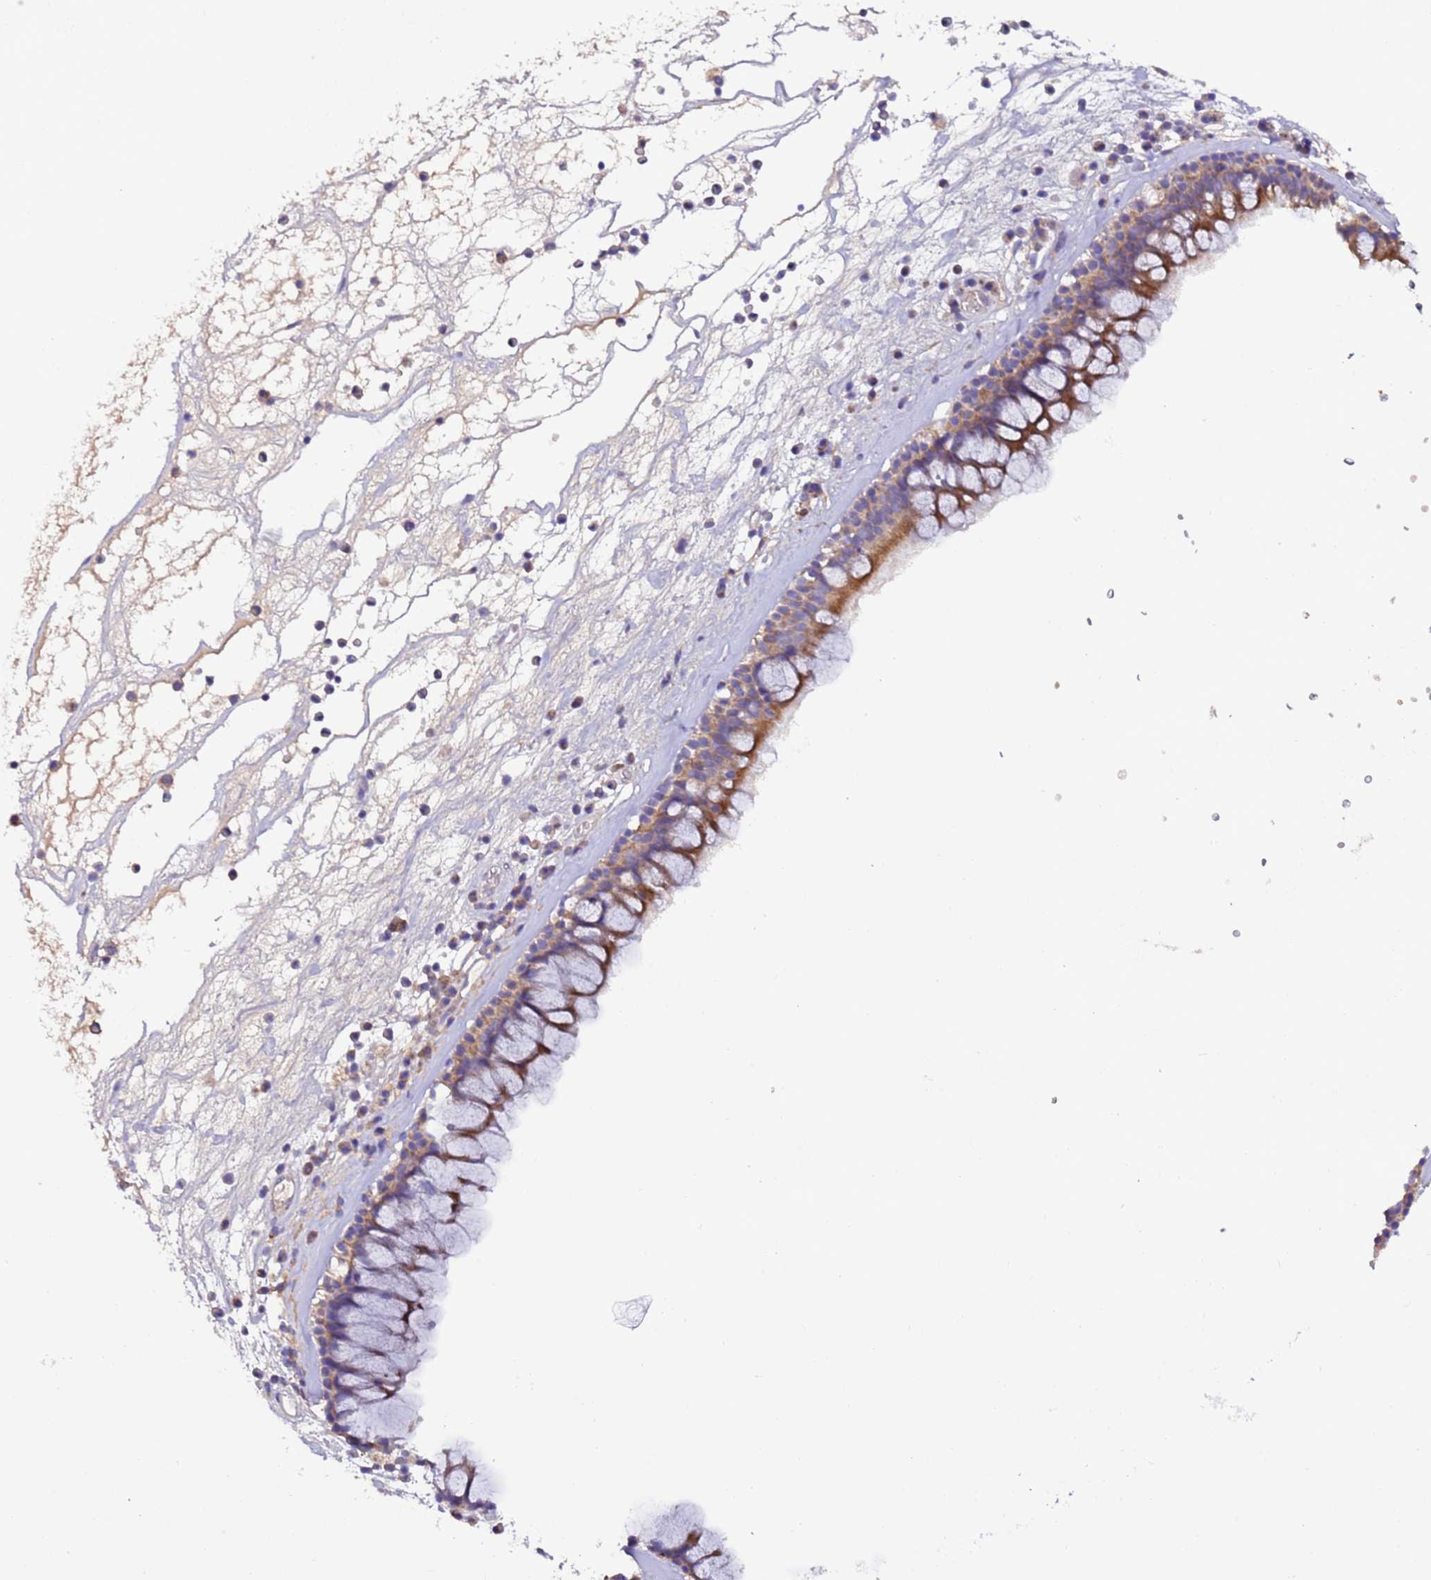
{"staining": {"intensity": "moderate", "quantity": "25%-75%", "location": "cytoplasmic/membranous"}, "tissue": "nasopharynx", "cell_type": "Respiratory epithelial cells", "image_type": "normal", "snomed": [{"axis": "morphology", "description": "Normal tissue, NOS"}, {"axis": "morphology", "description": "Inflammation, NOS"}, {"axis": "topography", "description": "Nasopharynx"}], "caption": "Immunohistochemistry histopathology image of unremarkable human nasopharynx stained for a protein (brown), which shows medium levels of moderate cytoplasmic/membranous staining in approximately 25%-75% of respiratory epithelial cells.", "gene": "TMEM126A", "patient": {"sex": "male", "age": 70}}